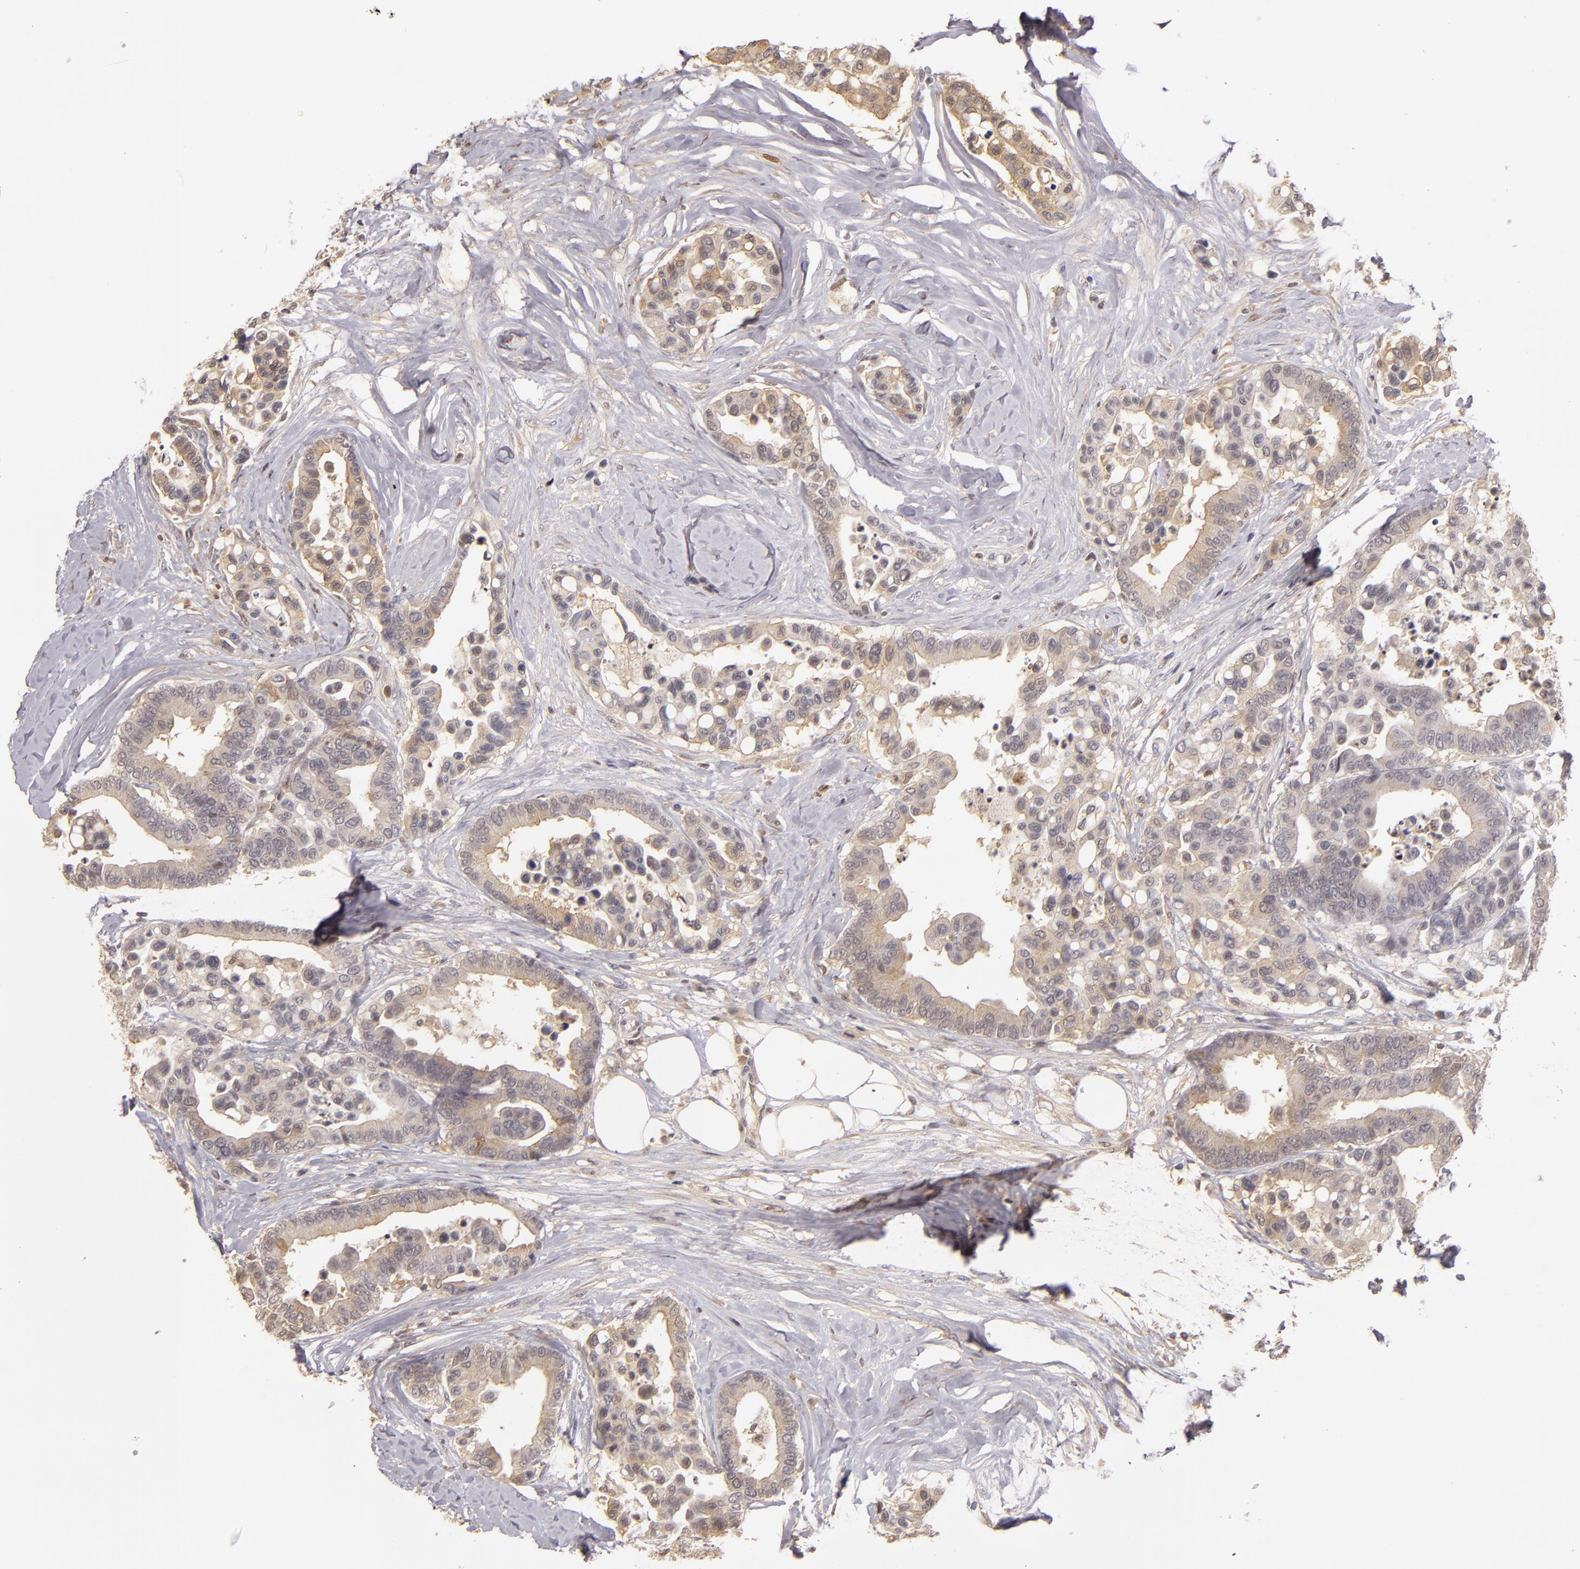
{"staining": {"intensity": "weak", "quantity": ">75%", "location": "cytoplasmic/membranous"}, "tissue": "colorectal cancer", "cell_type": "Tumor cells", "image_type": "cancer", "snomed": [{"axis": "morphology", "description": "Adenocarcinoma, NOS"}, {"axis": "topography", "description": "Colon"}], "caption": "A brown stain highlights weak cytoplasmic/membranous expression of a protein in colorectal adenocarcinoma tumor cells.", "gene": "LRG1", "patient": {"sex": "male", "age": 82}}